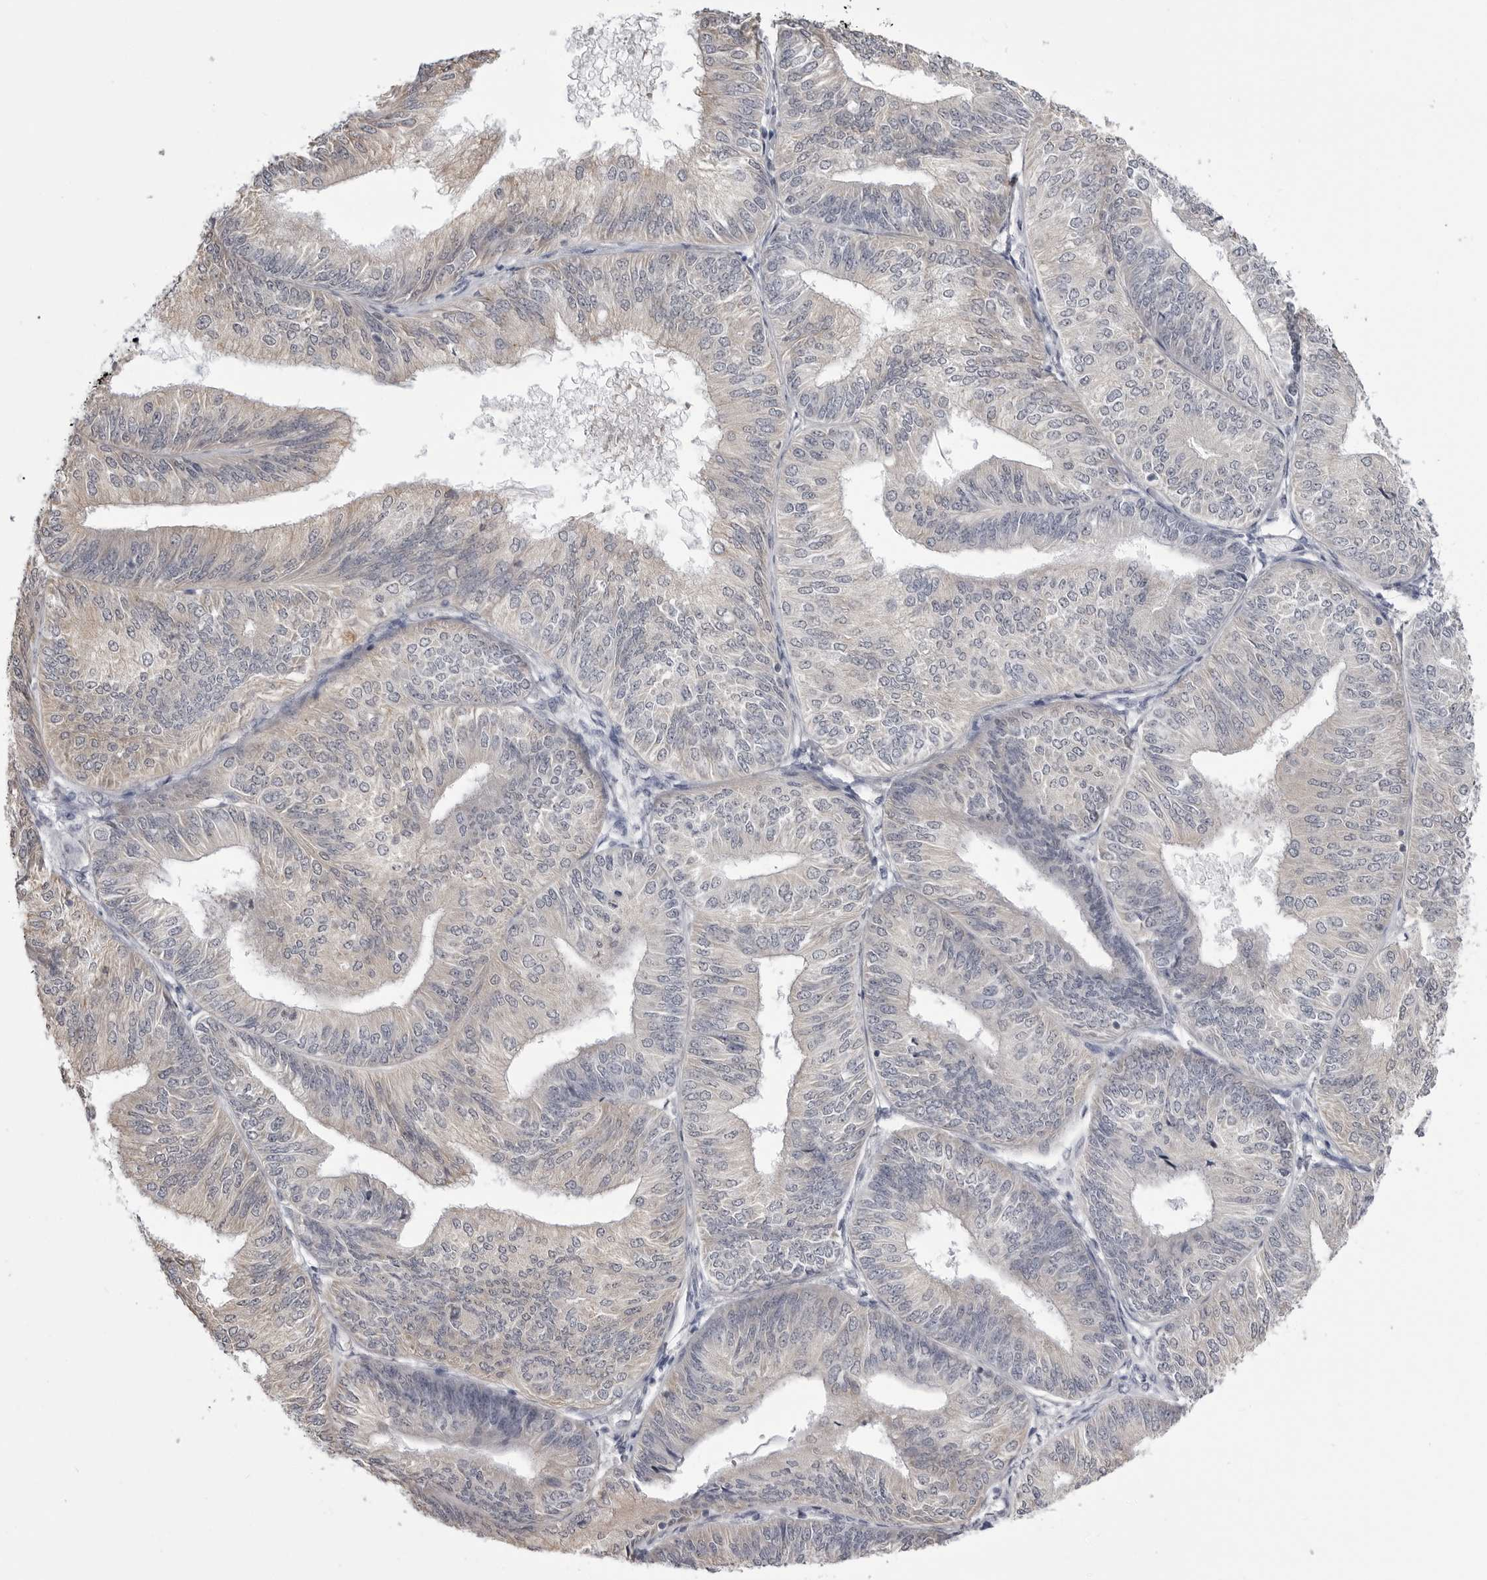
{"staining": {"intensity": "negative", "quantity": "none", "location": "none"}, "tissue": "endometrial cancer", "cell_type": "Tumor cells", "image_type": "cancer", "snomed": [{"axis": "morphology", "description": "Adenocarcinoma, NOS"}, {"axis": "topography", "description": "Endometrium"}], "caption": "DAB immunohistochemical staining of adenocarcinoma (endometrial) shows no significant staining in tumor cells.", "gene": "STAP2", "patient": {"sex": "female", "age": 58}}